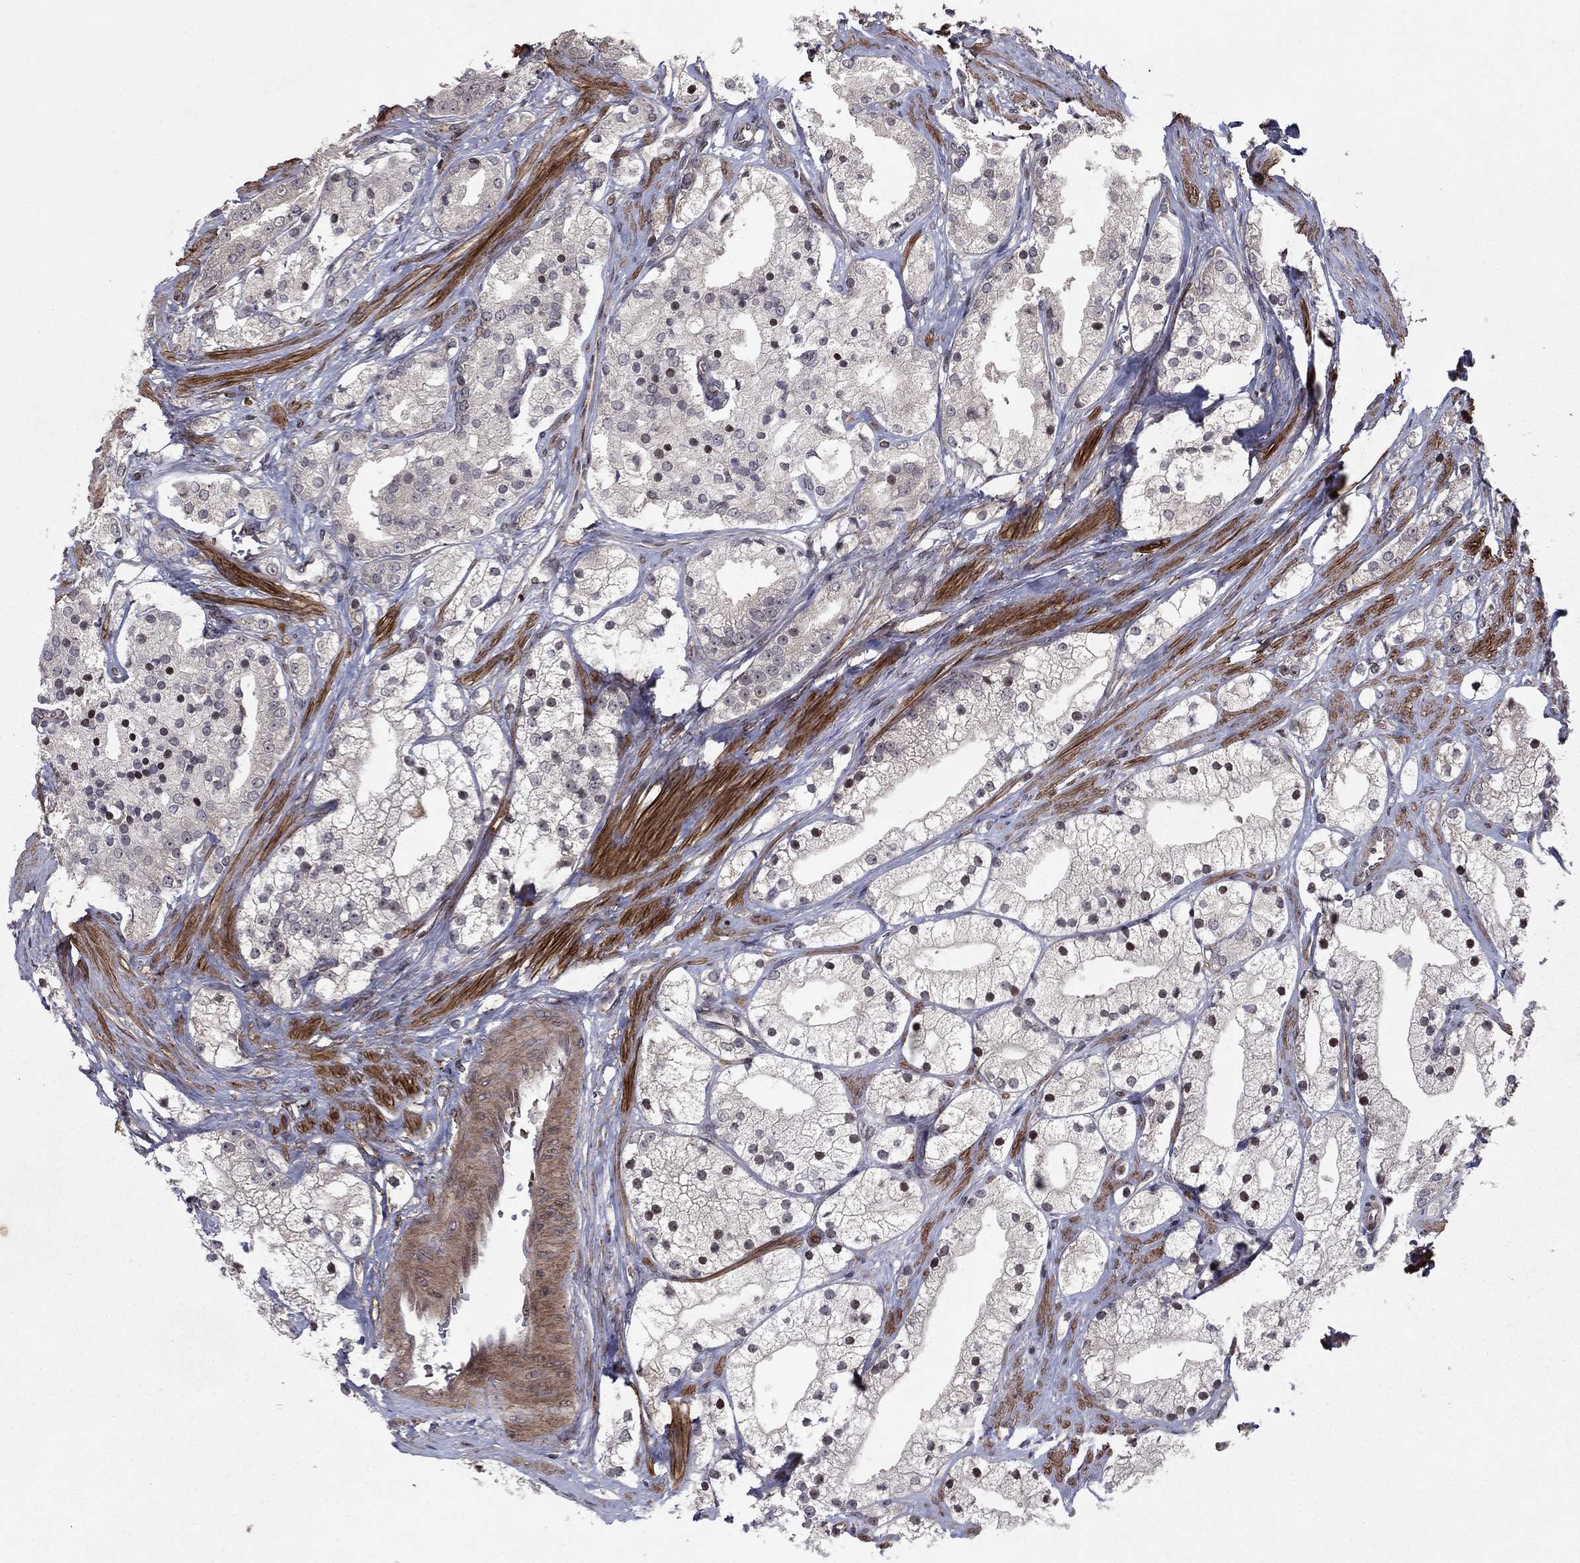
{"staining": {"intensity": "negative", "quantity": "none", "location": "none"}, "tissue": "prostate cancer", "cell_type": "Tumor cells", "image_type": "cancer", "snomed": [{"axis": "morphology", "description": "Adenocarcinoma, NOS"}, {"axis": "topography", "description": "Prostate and seminal vesicle, NOS"}, {"axis": "topography", "description": "Prostate"}], "caption": "High power microscopy image of an IHC histopathology image of prostate adenocarcinoma, revealing no significant positivity in tumor cells.", "gene": "SORBS1", "patient": {"sex": "male", "age": 67}}